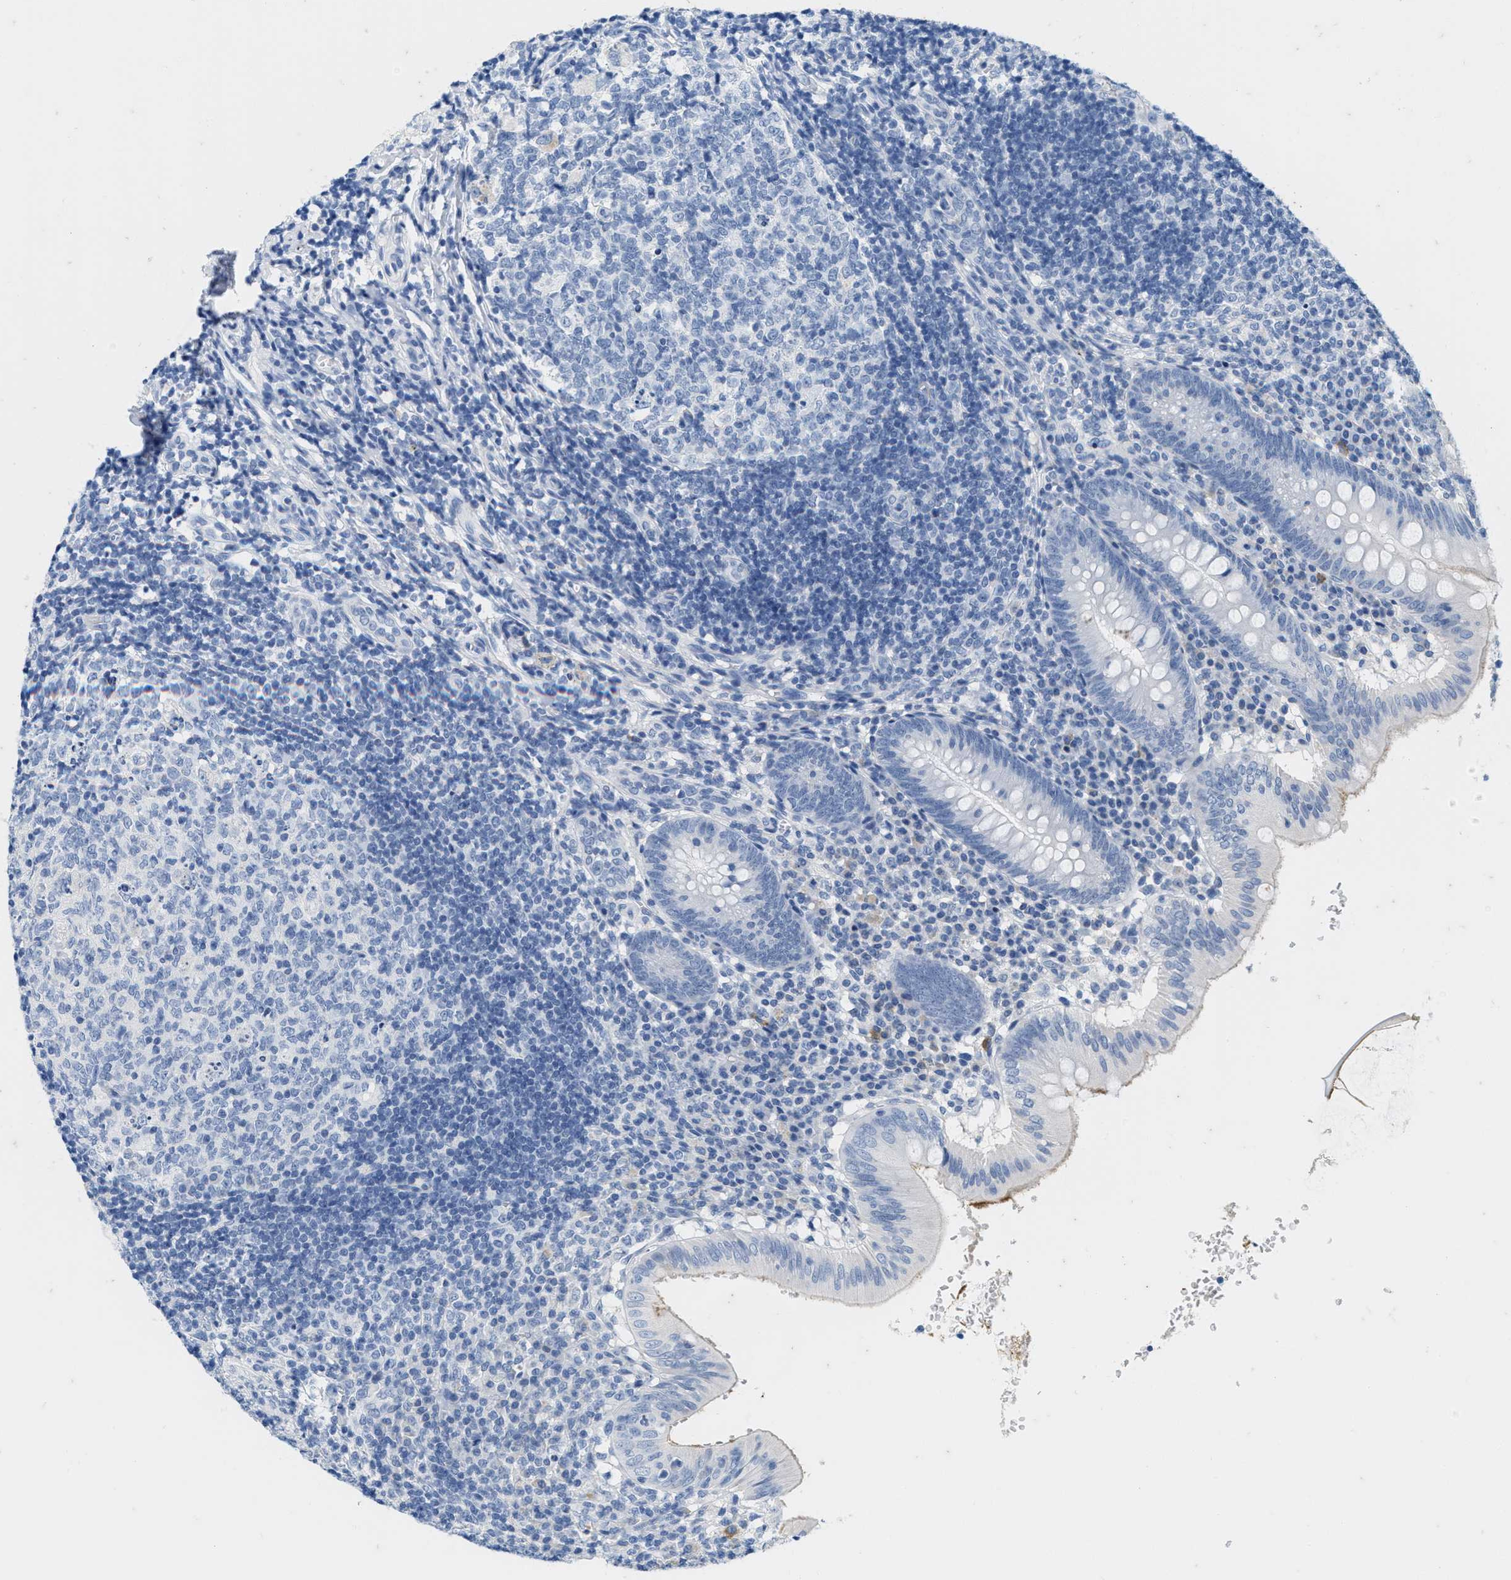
{"staining": {"intensity": "negative", "quantity": "none", "location": "none"}, "tissue": "appendix", "cell_type": "Glandular cells", "image_type": "normal", "snomed": [{"axis": "morphology", "description": "Normal tissue, NOS"}, {"axis": "topography", "description": "Appendix"}], "caption": "This is a micrograph of immunohistochemistry (IHC) staining of normal appendix, which shows no positivity in glandular cells.", "gene": "ABCB11", "patient": {"sex": "male", "age": 8}}